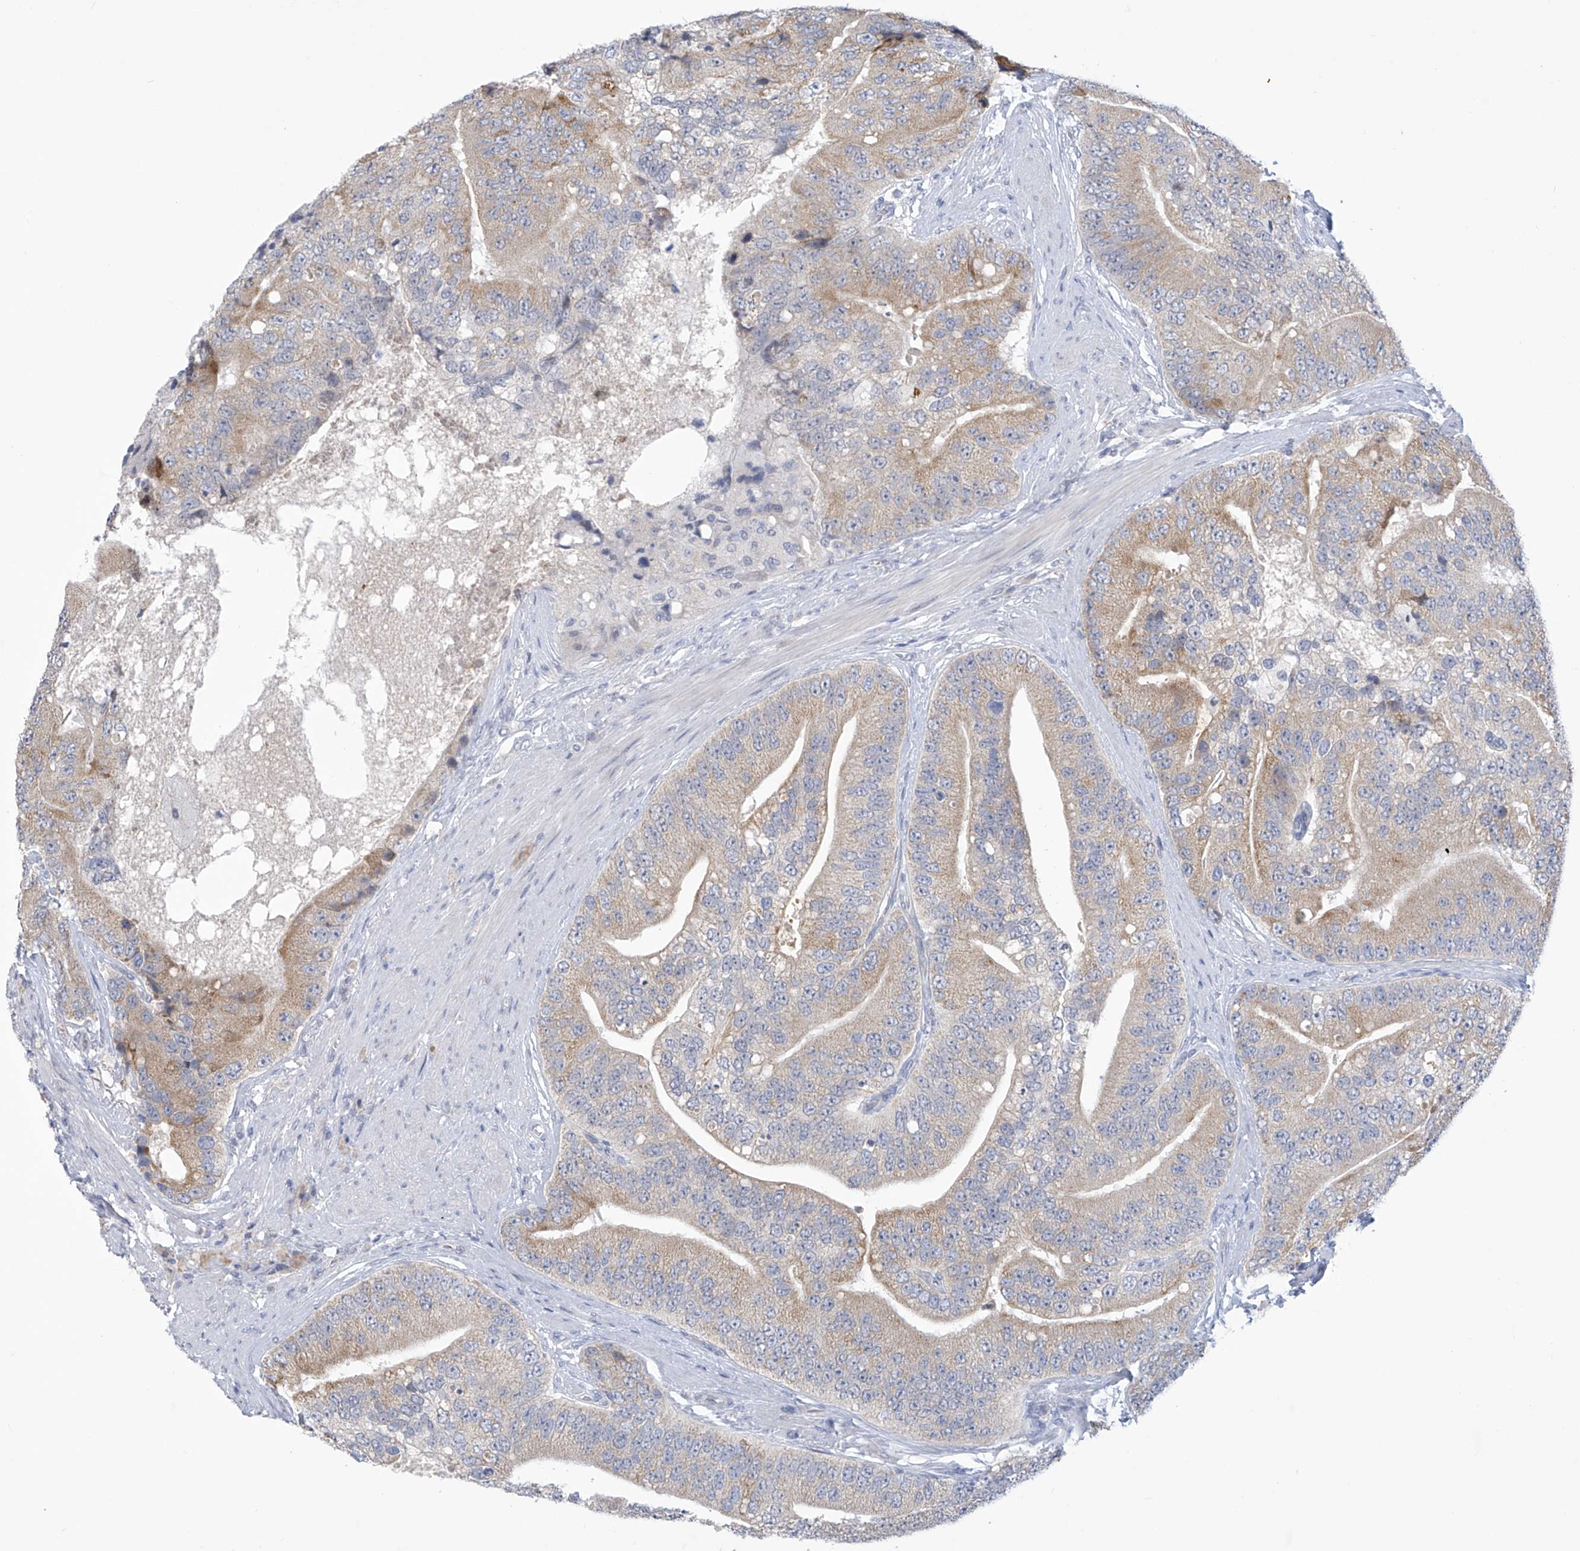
{"staining": {"intensity": "weak", "quantity": ">75%", "location": "cytoplasmic/membranous"}, "tissue": "prostate cancer", "cell_type": "Tumor cells", "image_type": "cancer", "snomed": [{"axis": "morphology", "description": "Adenocarcinoma, High grade"}, {"axis": "topography", "description": "Prostate"}], "caption": "Protein staining of adenocarcinoma (high-grade) (prostate) tissue demonstrates weak cytoplasmic/membranous expression in about >75% of tumor cells.", "gene": "IBA57", "patient": {"sex": "male", "age": 70}}